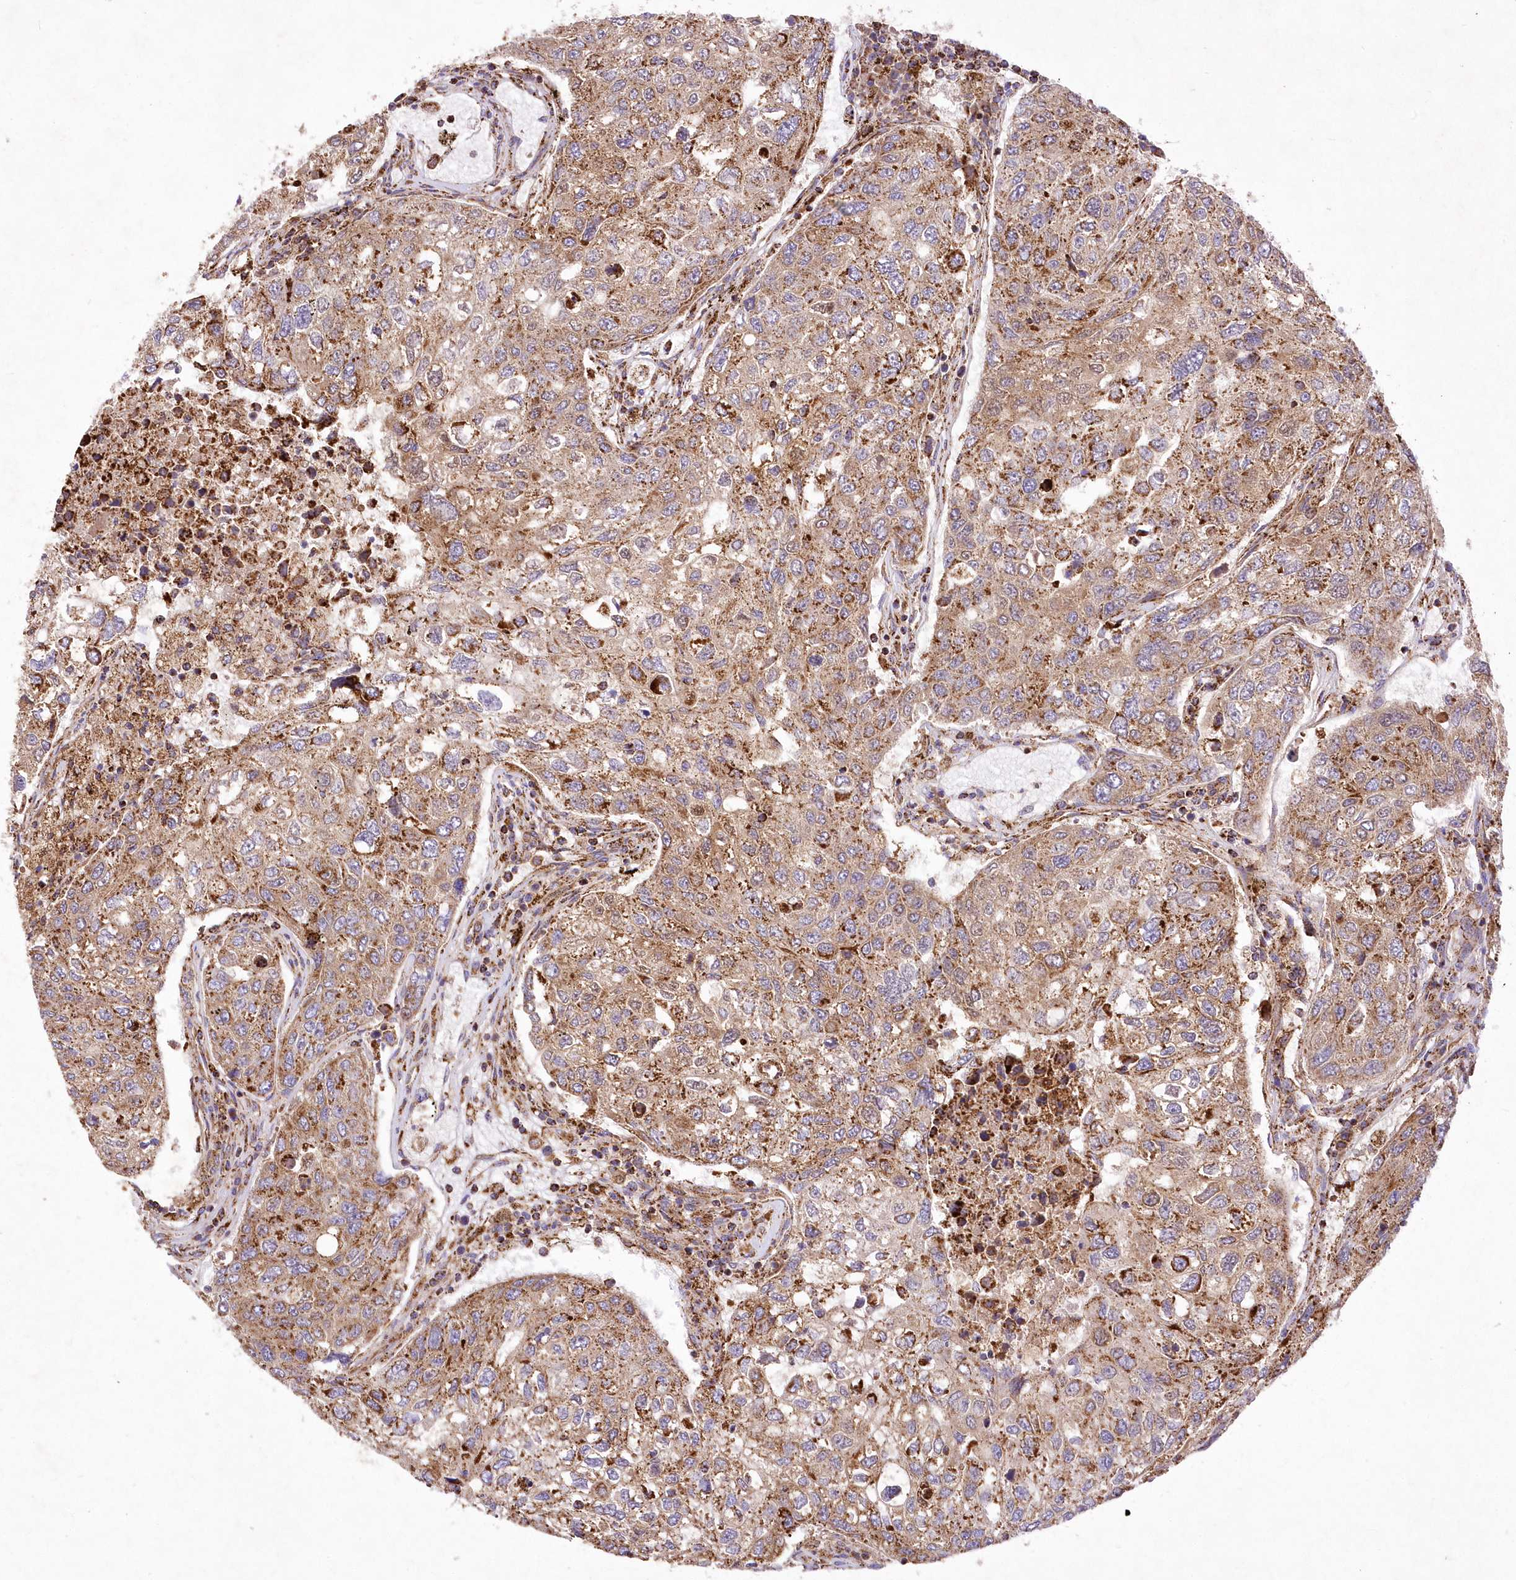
{"staining": {"intensity": "moderate", "quantity": ">75%", "location": "cytoplasmic/membranous"}, "tissue": "urothelial cancer", "cell_type": "Tumor cells", "image_type": "cancer", "snomed": [{"axis": "morphology", "description": "Urothelial carcinoma, High grade"}, {"axis": "topography", "description": "Lymph node"}, {"axis": "topography", "description": "Urinary bladder"}], "caption": "Immunohistochemical staining of urothelial carcinoma (high-grade) reveals medium levels of moderate cytoplasmic/membranous positivity in approximately >75% of tumor cells.", "gene": "ASNSD1", "patient": {"sex": "male", "age": 51}}